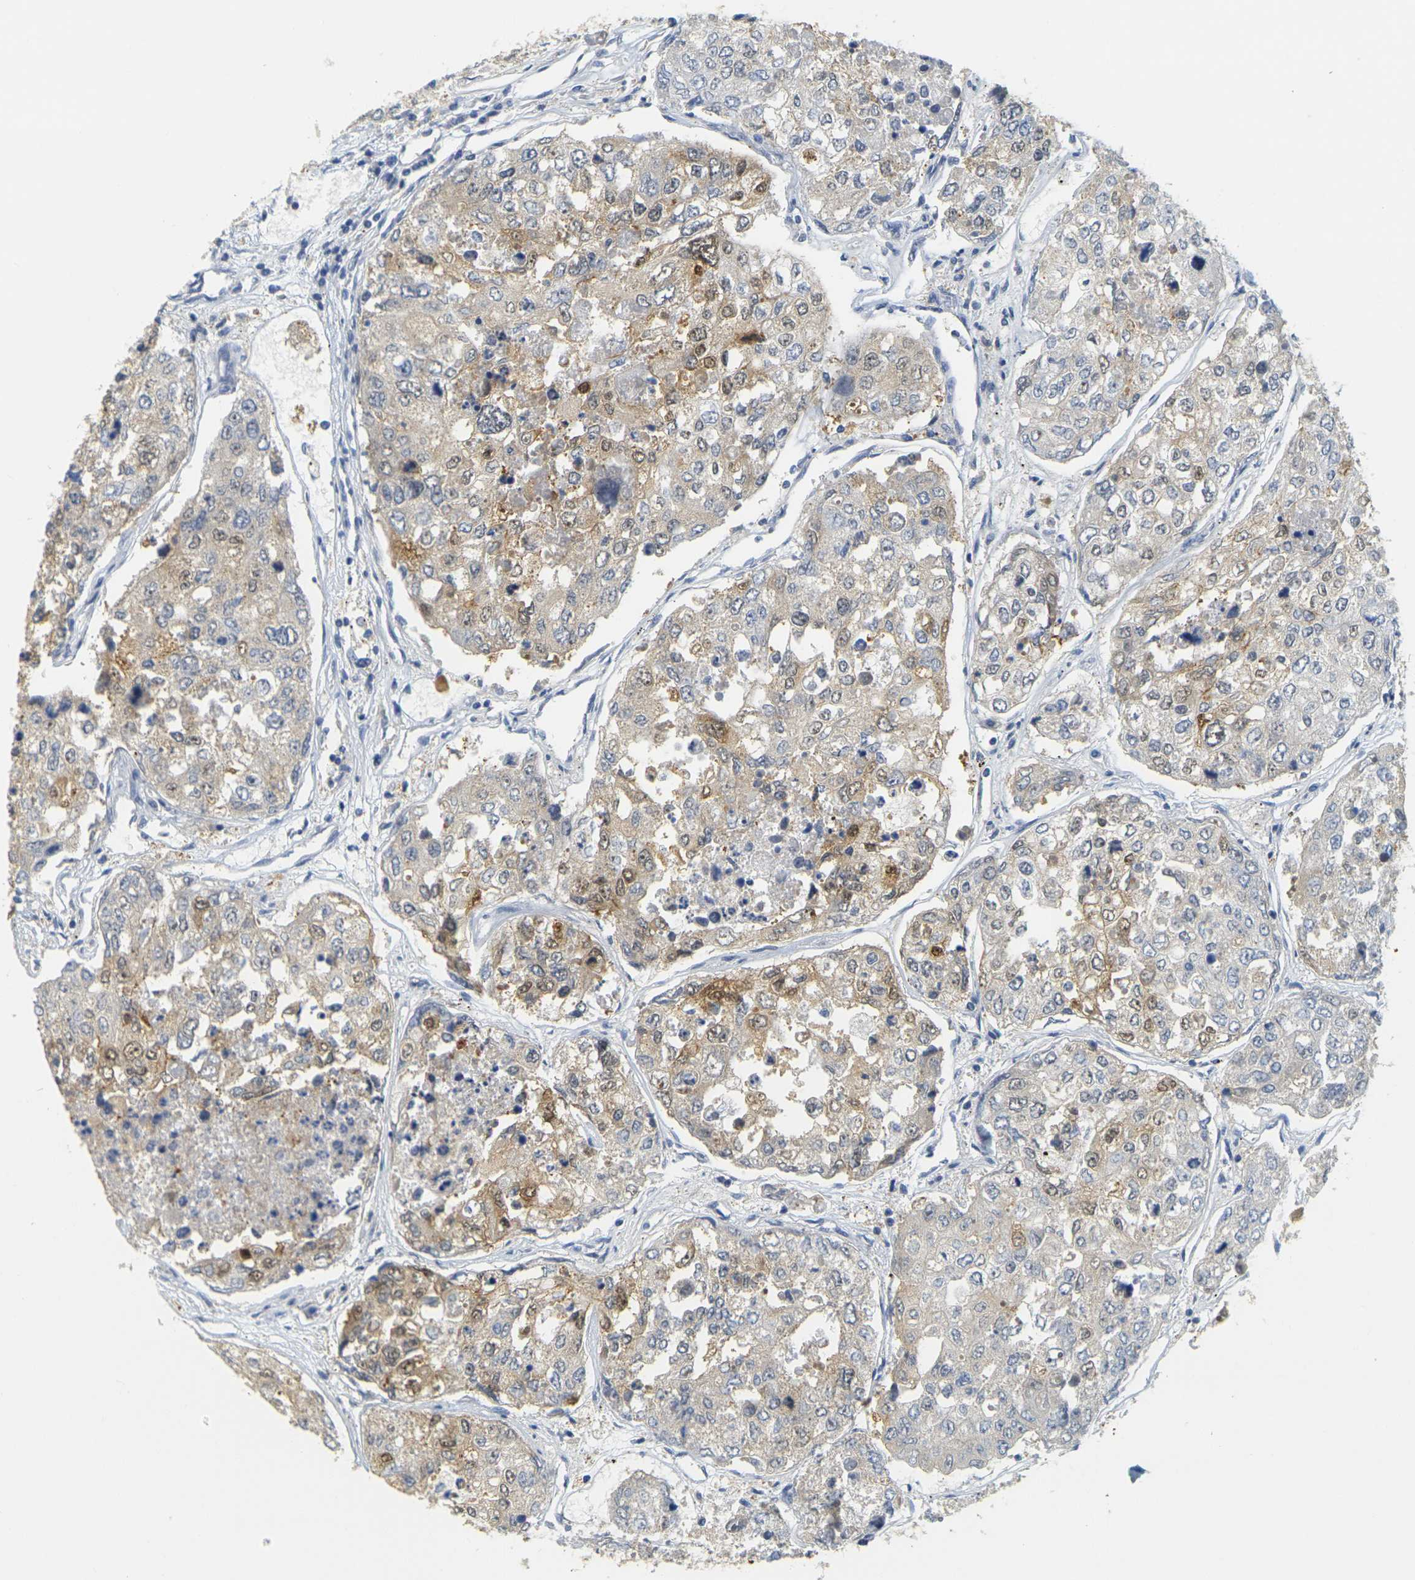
{"staining": {"intensity": "weak", "quantity": "25%-75%", "location": "cytoplasmic/membranous"}, "tissue": "urothelial cancer", "cell_type": "Tumor cells", "image_type": "cancer", "snomed": [{"axis": "morphology", "description": "Urothelial carcinoma, High grade"}, {"axis": "topography", "description": "Lymph node"}, {"axis": "topography", "description": "Urinary bladder"}], "caption": "A brown stain highlights weak cytoplasmic/membranous expression of a protein in human urothelial carcinoma (high-grade) tumor cells.", "gene": "GDAP1", "patient": {"sex": "male", "age": 51}}